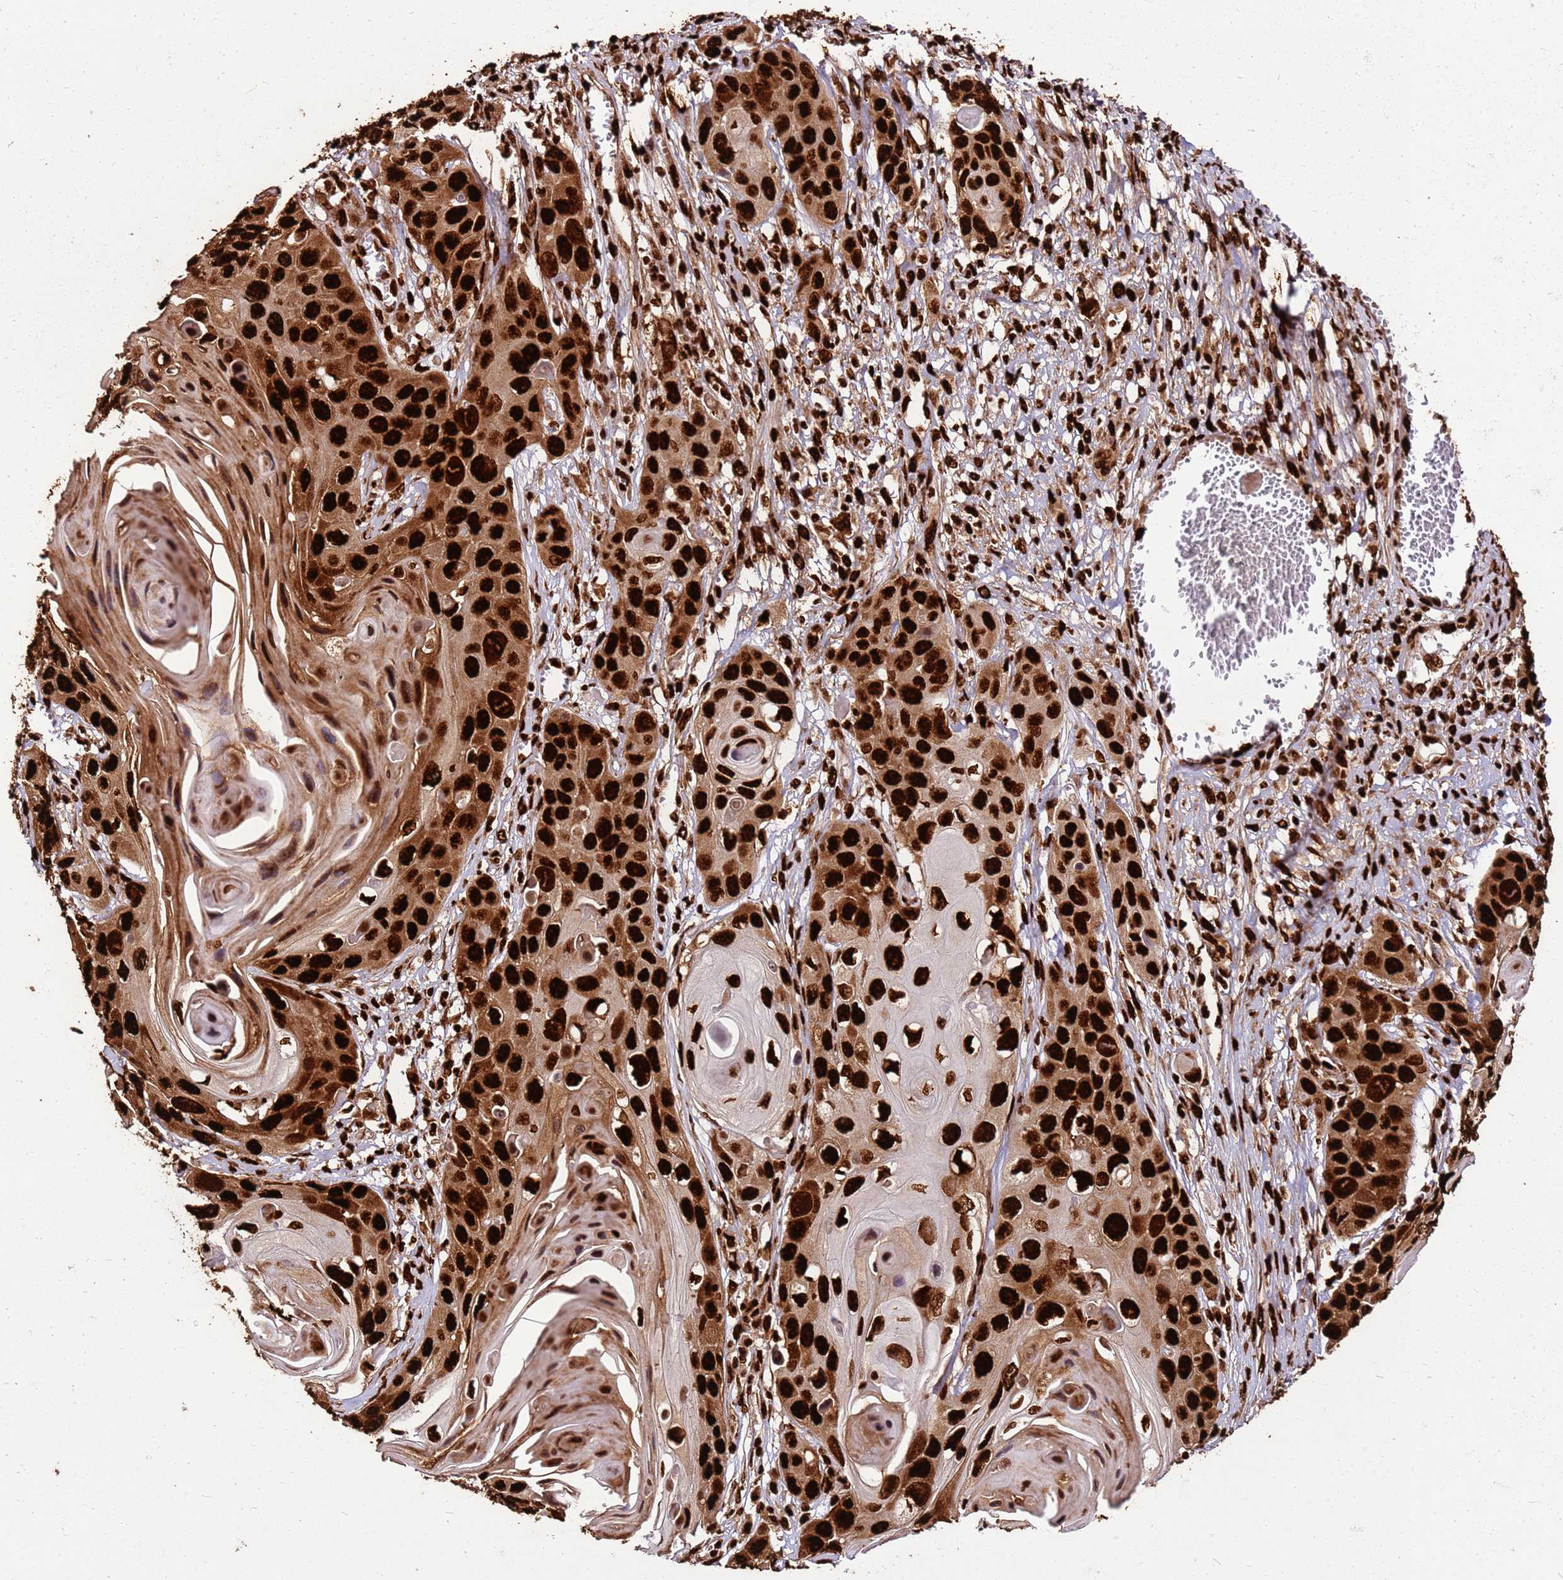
{"staining": {"intensity": "strong", "quantity": ">75%", "location": "nuclear"}, "tissue": "skin cancer", "cell_type": "Tumor cells", "image_type": "cancer", "snomed": [{"axis": "morphology", "description": "Squamous cell carcinoma, NOS"}, {"axis": "topography", "description": "Skin"}], "caption": "The immunohistochemical stain highlights strong nuclear expression in tumor cells of skin cancer tissue.", "gene": "HNRNPAB", "patient": {"sex": "male", "age": 55}}